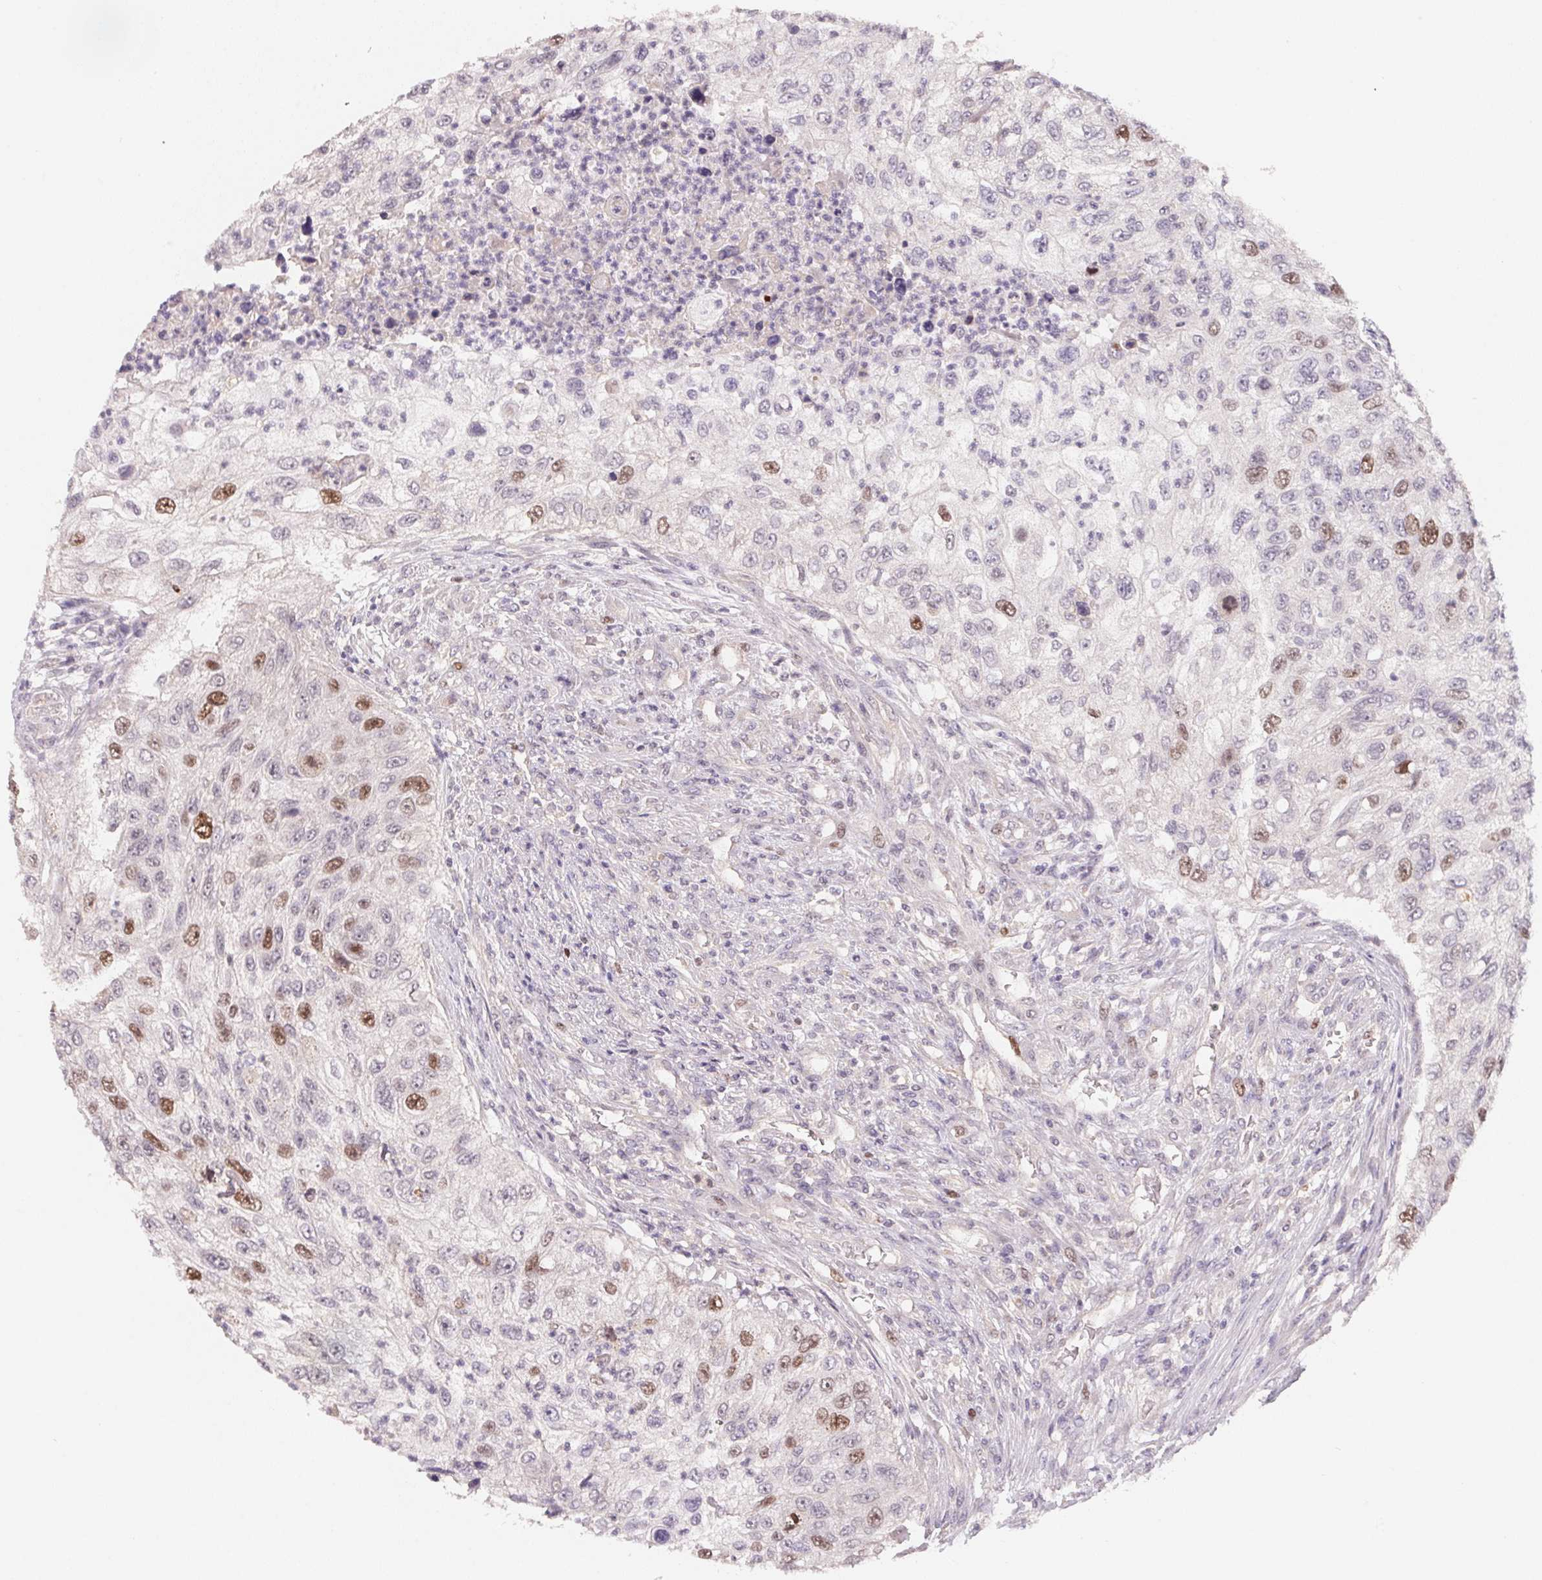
{"staining": {"intensity": "moderate", "quantity": "<25%", "location": "nuclear"}, "tissue": "urothelial cancer", "cell_type": "Tumor cells", "image_type": "cancer", "snomed": [{"axis": "morphology", "description": "Urothelial carcinoma, High grade"}, {"axis": "topography", "description": "Urinary bladder"}], "caption": "Immunohistochemistry (IHC) staining of urothelial cancer, which shows low levels of moderate nuclear expression in approximately <25% of tumor cells indicating moderate nuclear protein expression. The staining was performed using DAB (brown) for protein detection and nuclei were counterstained in hematoxylin (blue).", "gene": "KIFC1", "patient": {"sex": "female", "age": 60}}